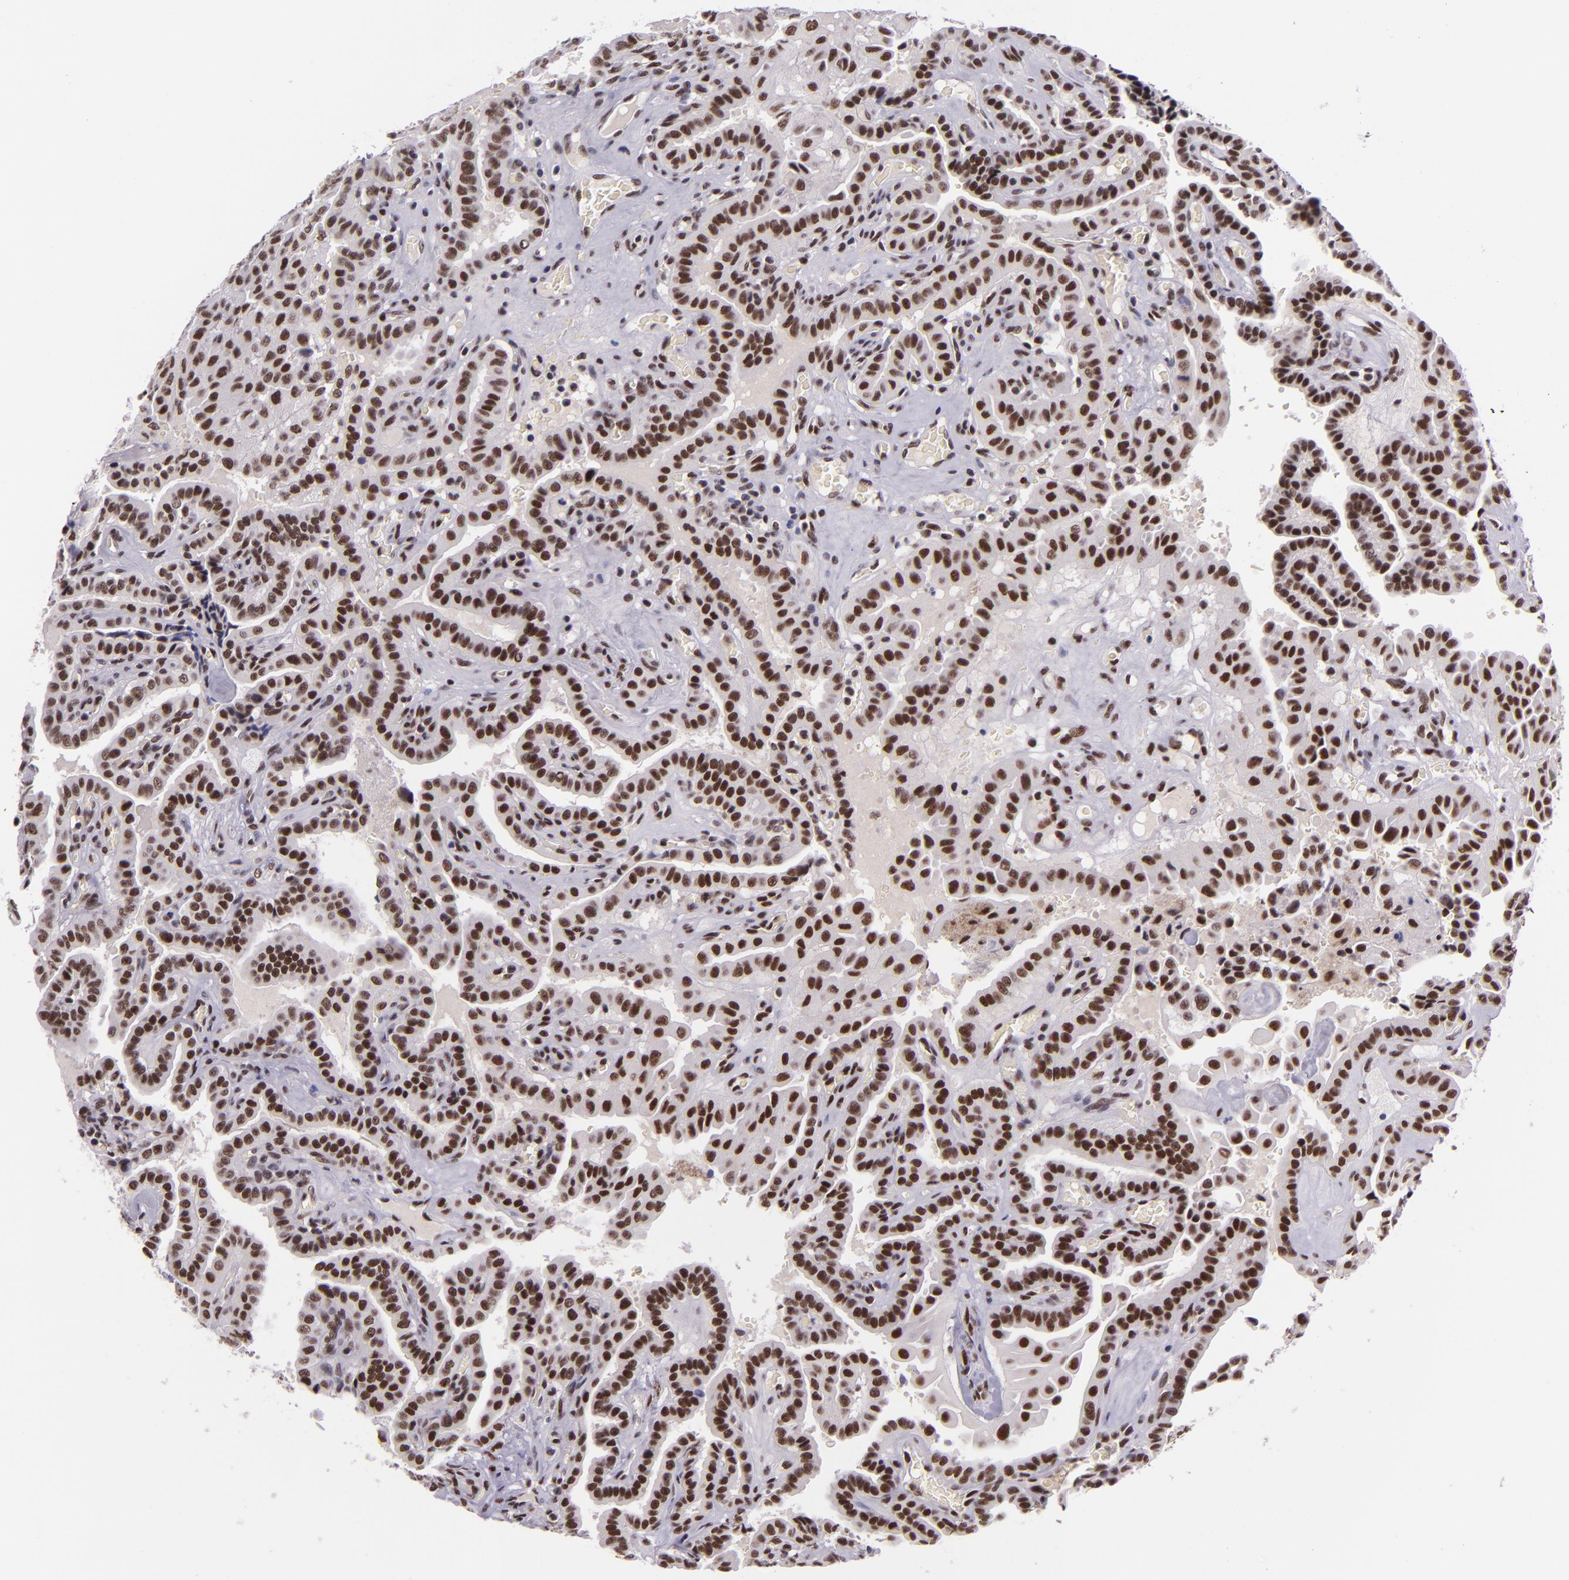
{"staining": {"intensity": "strong", "quantity": ">75%", "location": "nuclear"}, "tissue": "thyroid cancer", "cell_type": "Tumor cells", "image_type": "cancer", "snomed": [{"axis": "morphology", "description": "Papillary adenocarcinoma, NOS"}, {"axis": "topography", "description": "Thyroid gland"}], "caption": "A micrograph of thyroid cancer (papillary adenocarcinoma) stained for a protein exhibits strong nuclear brown staining in tumor cells.", "gene": "GPKOW", "patient": {"sex": "male", "age": 87}}